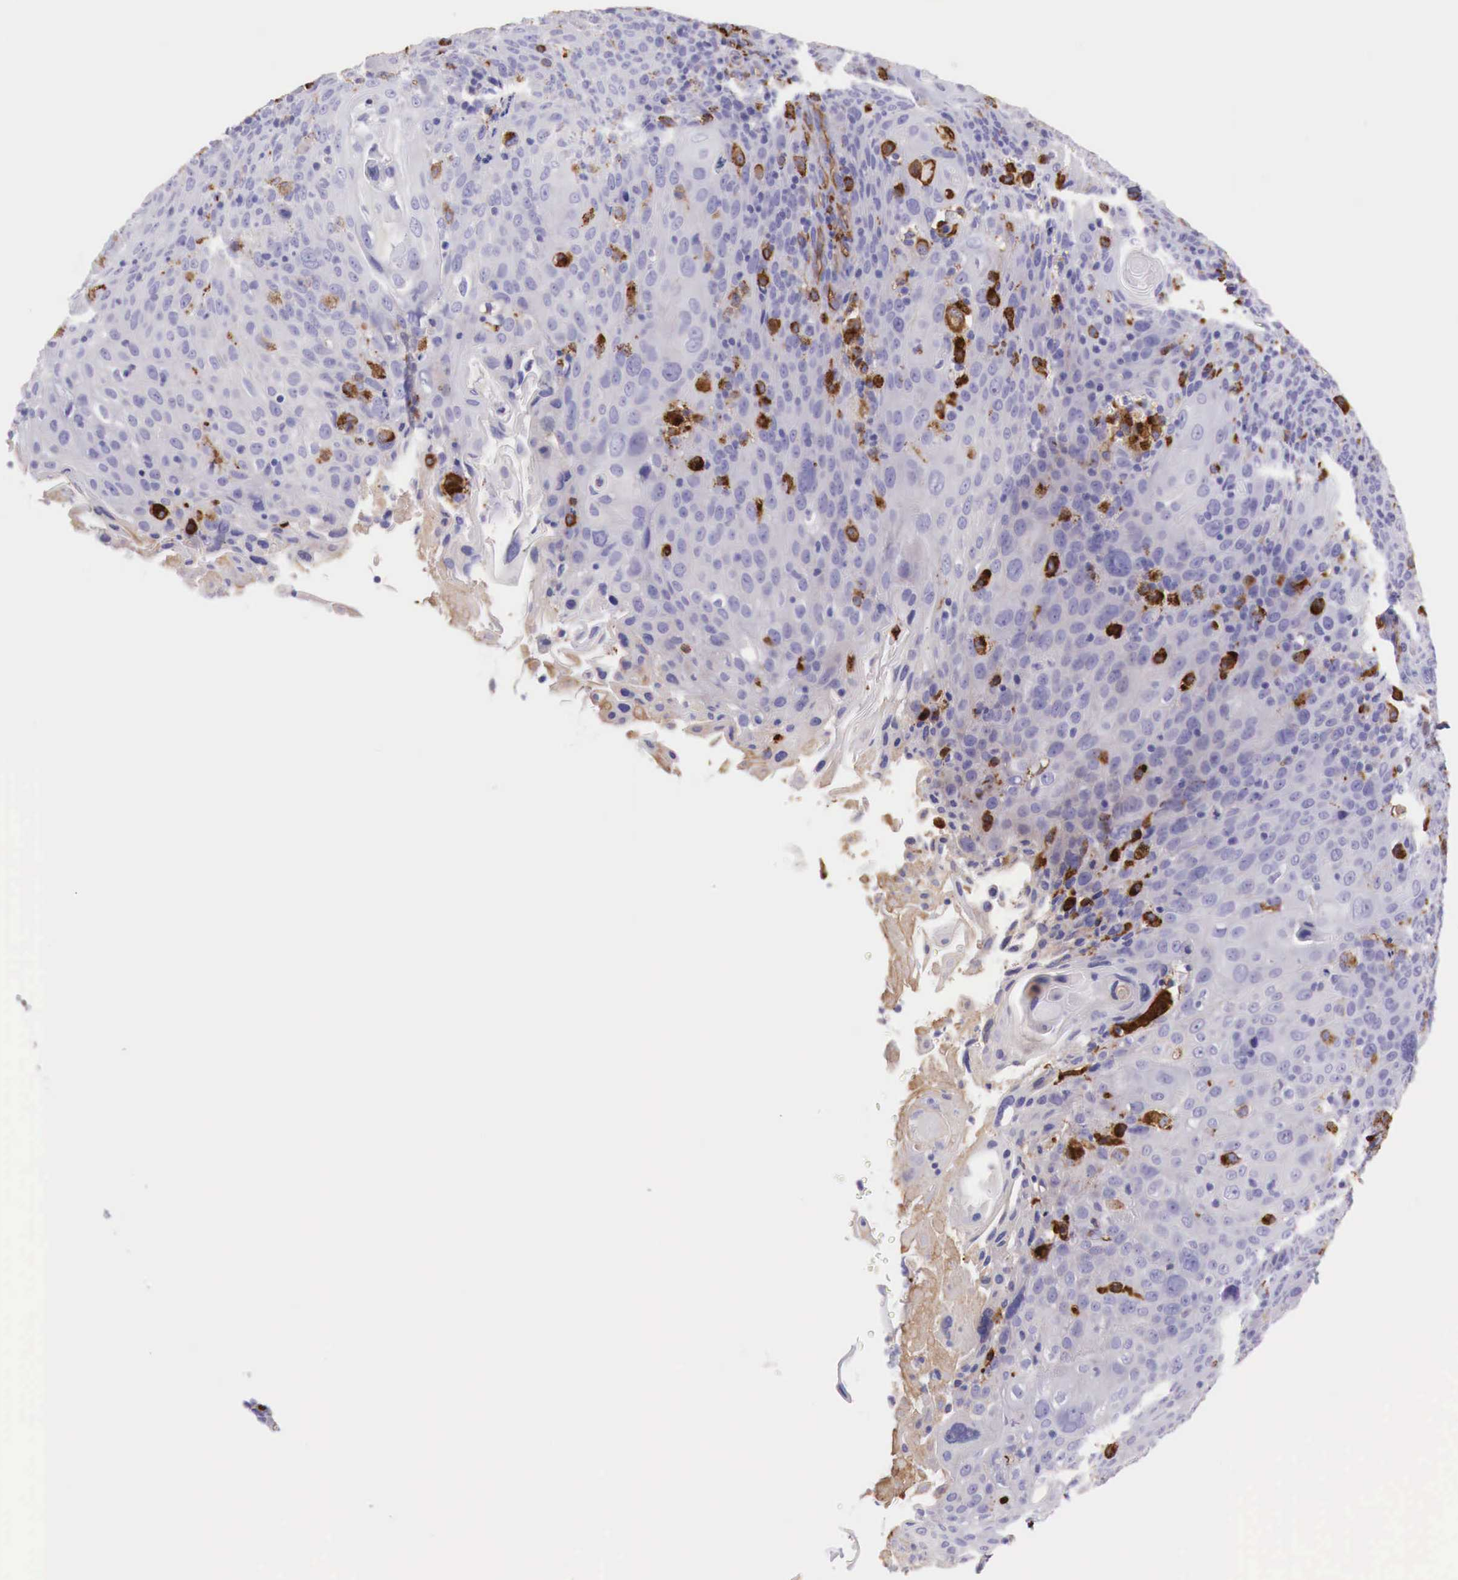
{"staining": {"intensity": "negative", "quantity": "none", "location": "none"}, "tissue": "cervical cancer", "cell_type": "Tumor cells", "image_type": "cancer", "snomed": [{"axis": "morphology", "description": "Squamous cell carcinoma, NOS"}, {"axis": "topography", "description": "Cervix"}], "caption": "IHC of human squamous cell carcinoma (cervical) displays no staining in tumor cells. (DAB immunohistochemistry, high magnification).", "gene": "MSR1", "patient": {"sex": "female", "age": 54}}